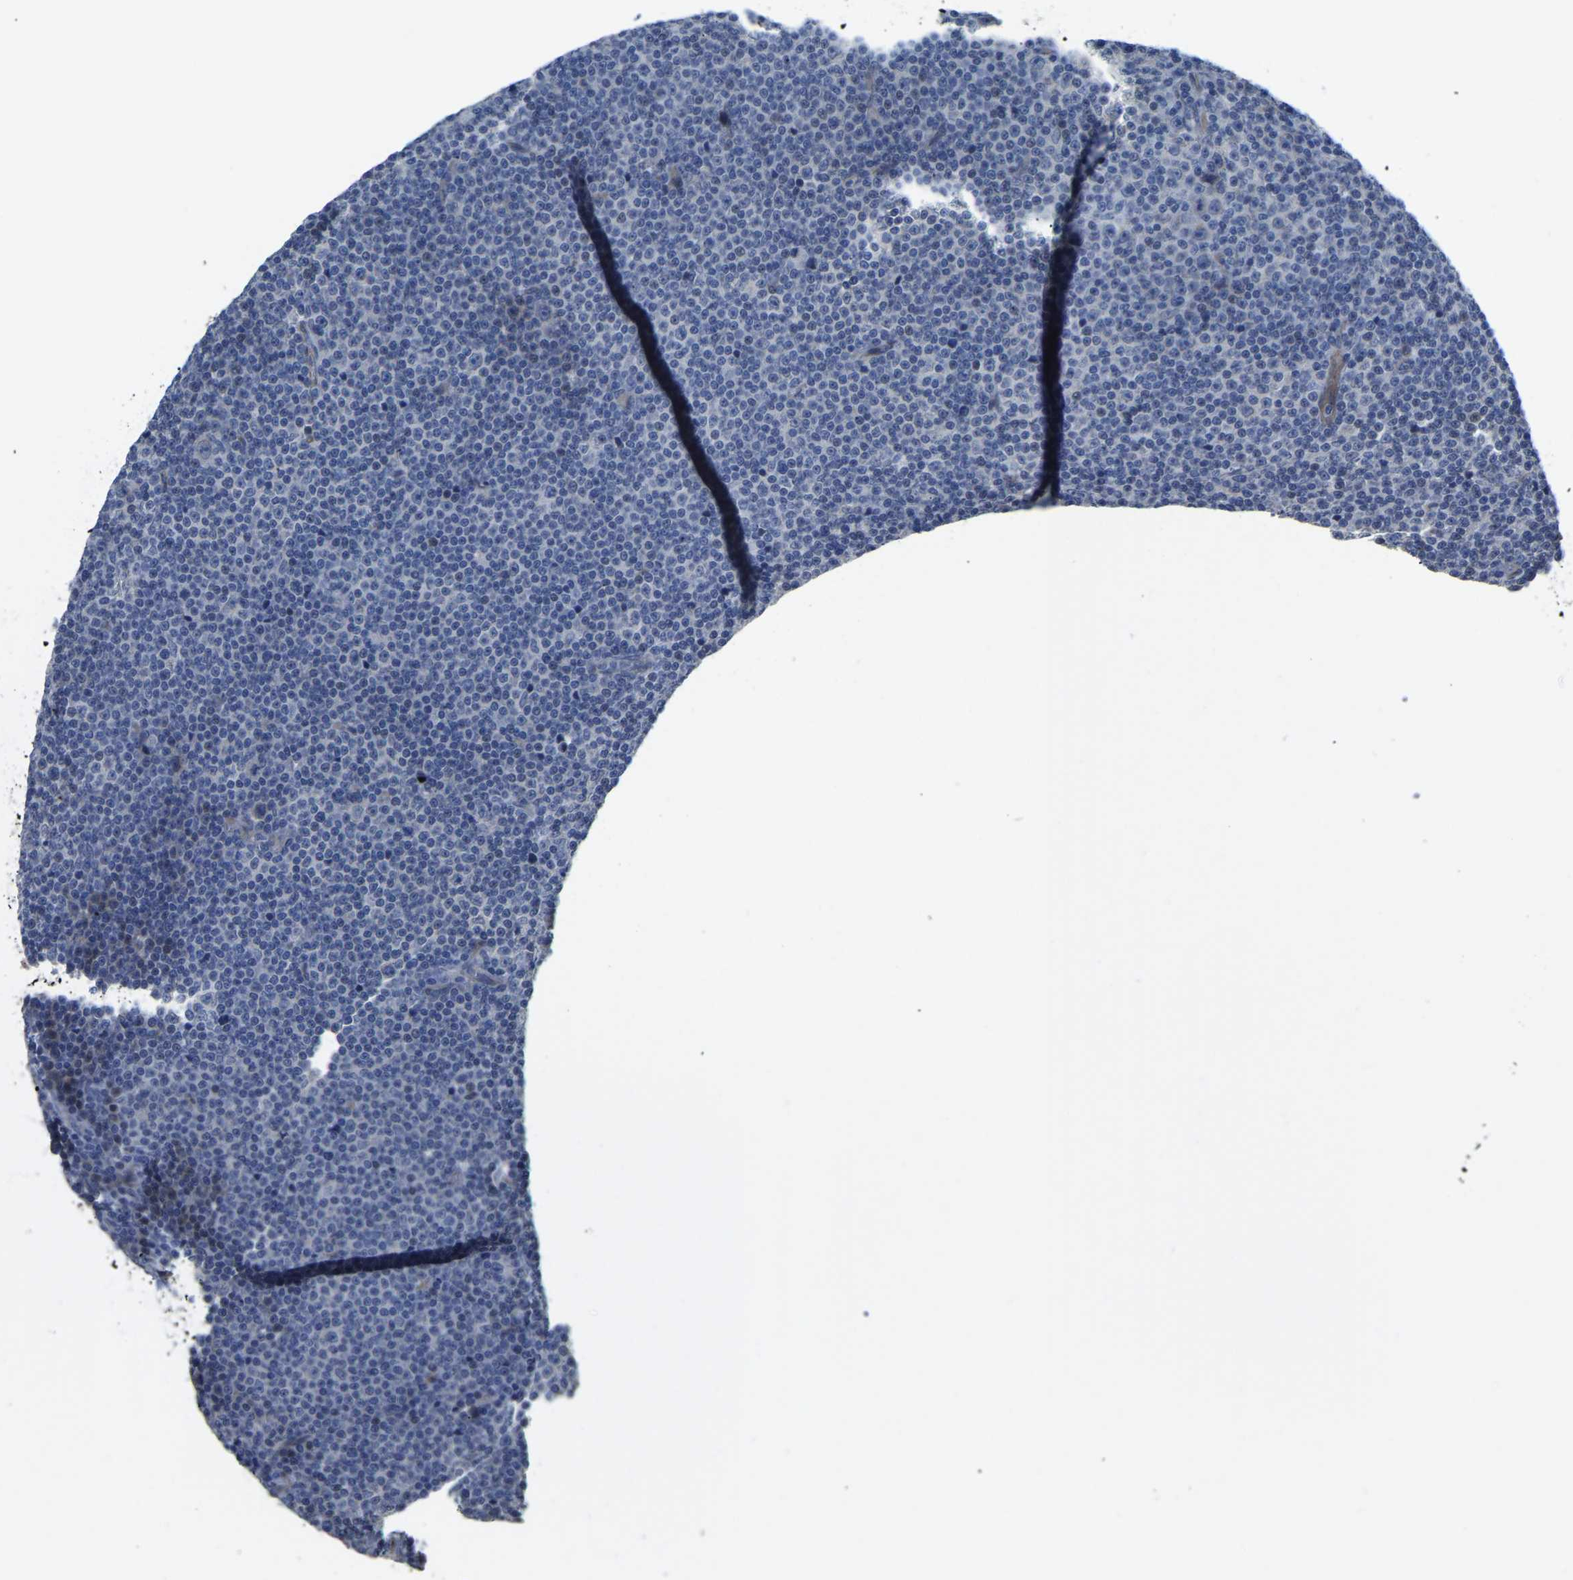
{"staining": {"intensity": "negative", "quantity": "none", "location": "none"}, "tissue": "lymphoma", "cell_type": "Tumor cells", "image_type": "cancer", "snomed": [{"axis": "morphology", "description": "Malignant lymphoma, non-Hodgkin's type, Low grade"}, {"axis": "topography", "description": "Lymph node"}], "caption": "High power microscopy micrograph of an IHC photomicrograph of lymphoma, revealing no significant expression in tumor cells. (Stains: DAB immunohistochemistry (IHC) with hematoxylin counter stain, Microscopy: brightfield microscopy at high magnification).", "gene": "HIGD2B", "patient": {"sex": "female", "age": 67}}